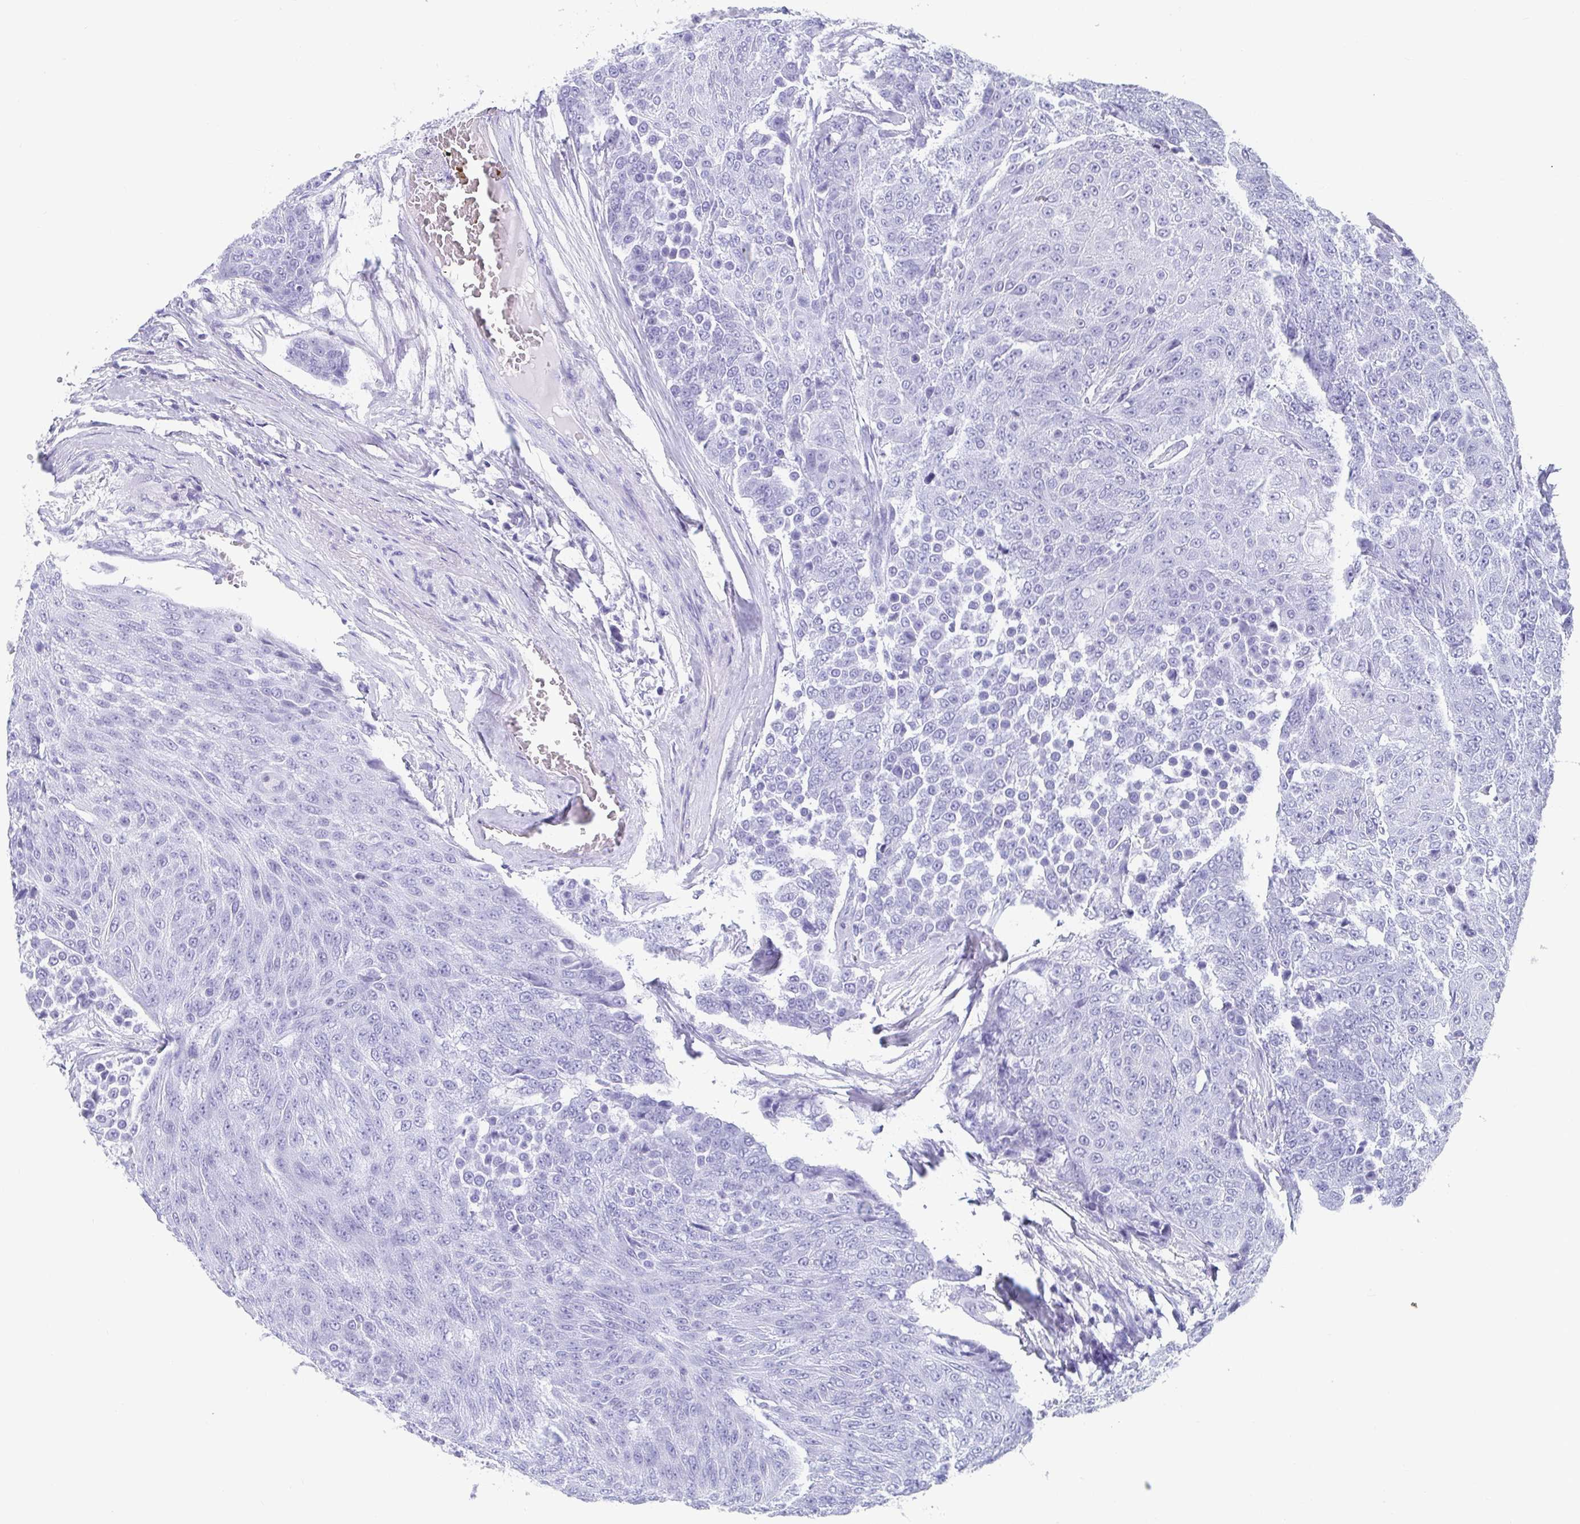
{"staining": {"intensity": "negative", "quantity": "none", "location": "none"}, "tissue": "urothelial cancer", "cell_type": "Tumor cells", "image_type": "cancer", "snomed": [{"axis": "morphology", "description": "Urothelial carcinoma, High grade"}, {"axis": "topography", "description": "Urinary bladder"}], "caption": "This is a photomicrograph of immunohistochemistry staining of high-grade urothelial carcinoma, which shows no staining in tumor cells. The staining is performed using DAB (3,3'-diaminobenzidine) brown chromogen with nuclei counter-stained in using hematoxylin.", "gene": "IDH1", "patient": {"sex": "female", "age": 63}}